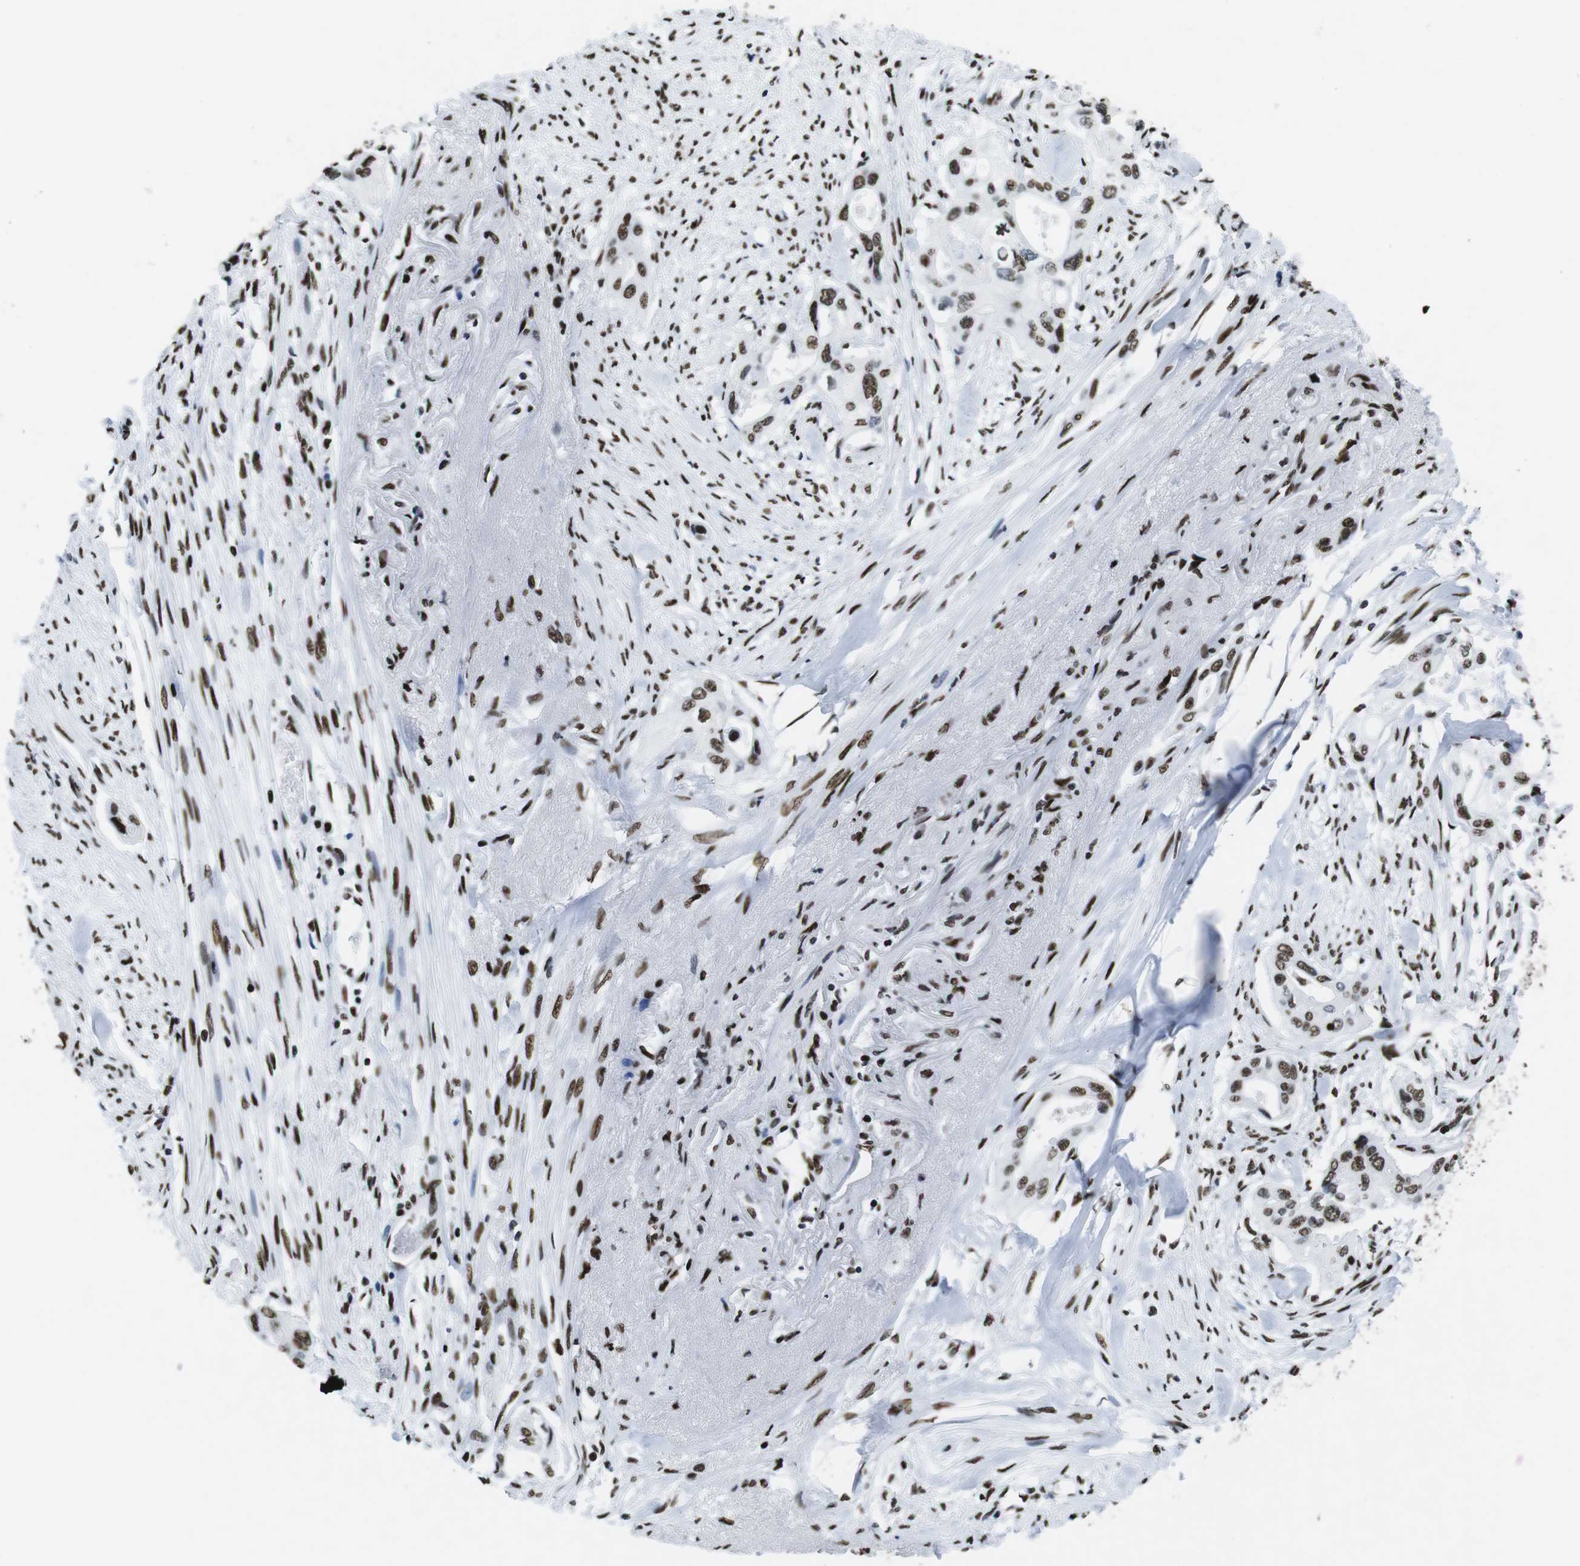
{"staining": {"intensity": "moderate", "quantity": ">75%", "location": "nuclear"}, "tissue": "pancreatic cancer", "cell_type": "Tumor cells", "image_type": "cancer", "snomed": [{"axis": "morphology", "description": "Adenocarcinoma, NOS"}, {"axis": "topography", "description": "Pancreas"}], "caption": "A histopathology image of human pancreatic adenocarcinoma stained for a protein demonstrates moderate nuclear brown staining in tumor cells.", "gene": "CITED2", "patient": {"sex": "male", "age": 77}}